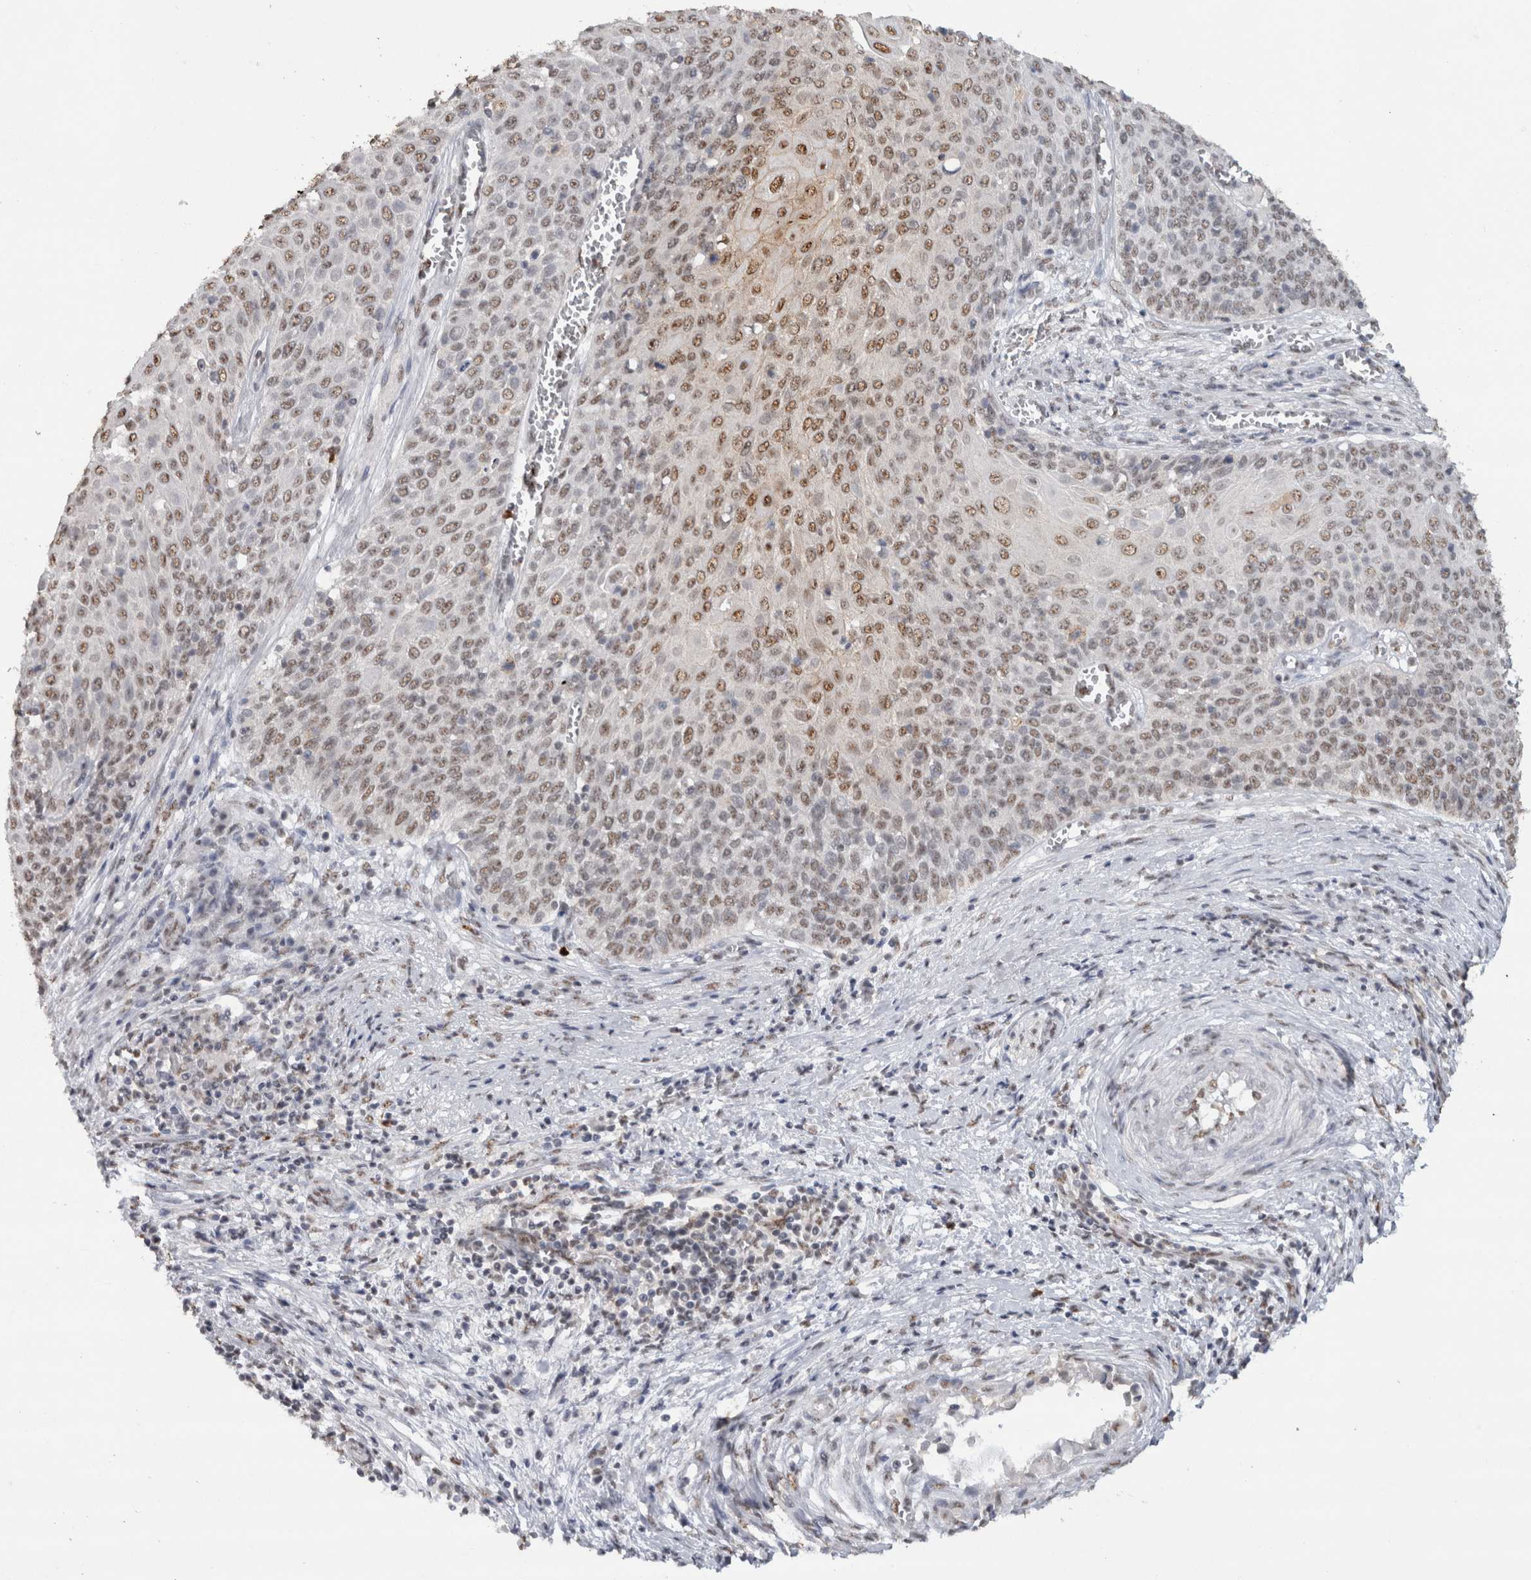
{"staining": {"intensity": "weak", "quantity": "25%-75%", "location": "nuclear"}, "tissue": "cervical cancer", "cell_type": "Tumor cells", "image_type": "cancer", "snomed": [{"axis": "morphology", "description": "Squamous cell carcinoma, NOS"}, {"axis": "topography", "description": "Cervix"}], "caption": "The immunohistochemical stain shows weak nuclear staining in tumor cells of cervical cancer (squamous cell carcinoma) tissue.", "gene": "RPS6KA2", "patient": {"sex": "female", "age": 39}}